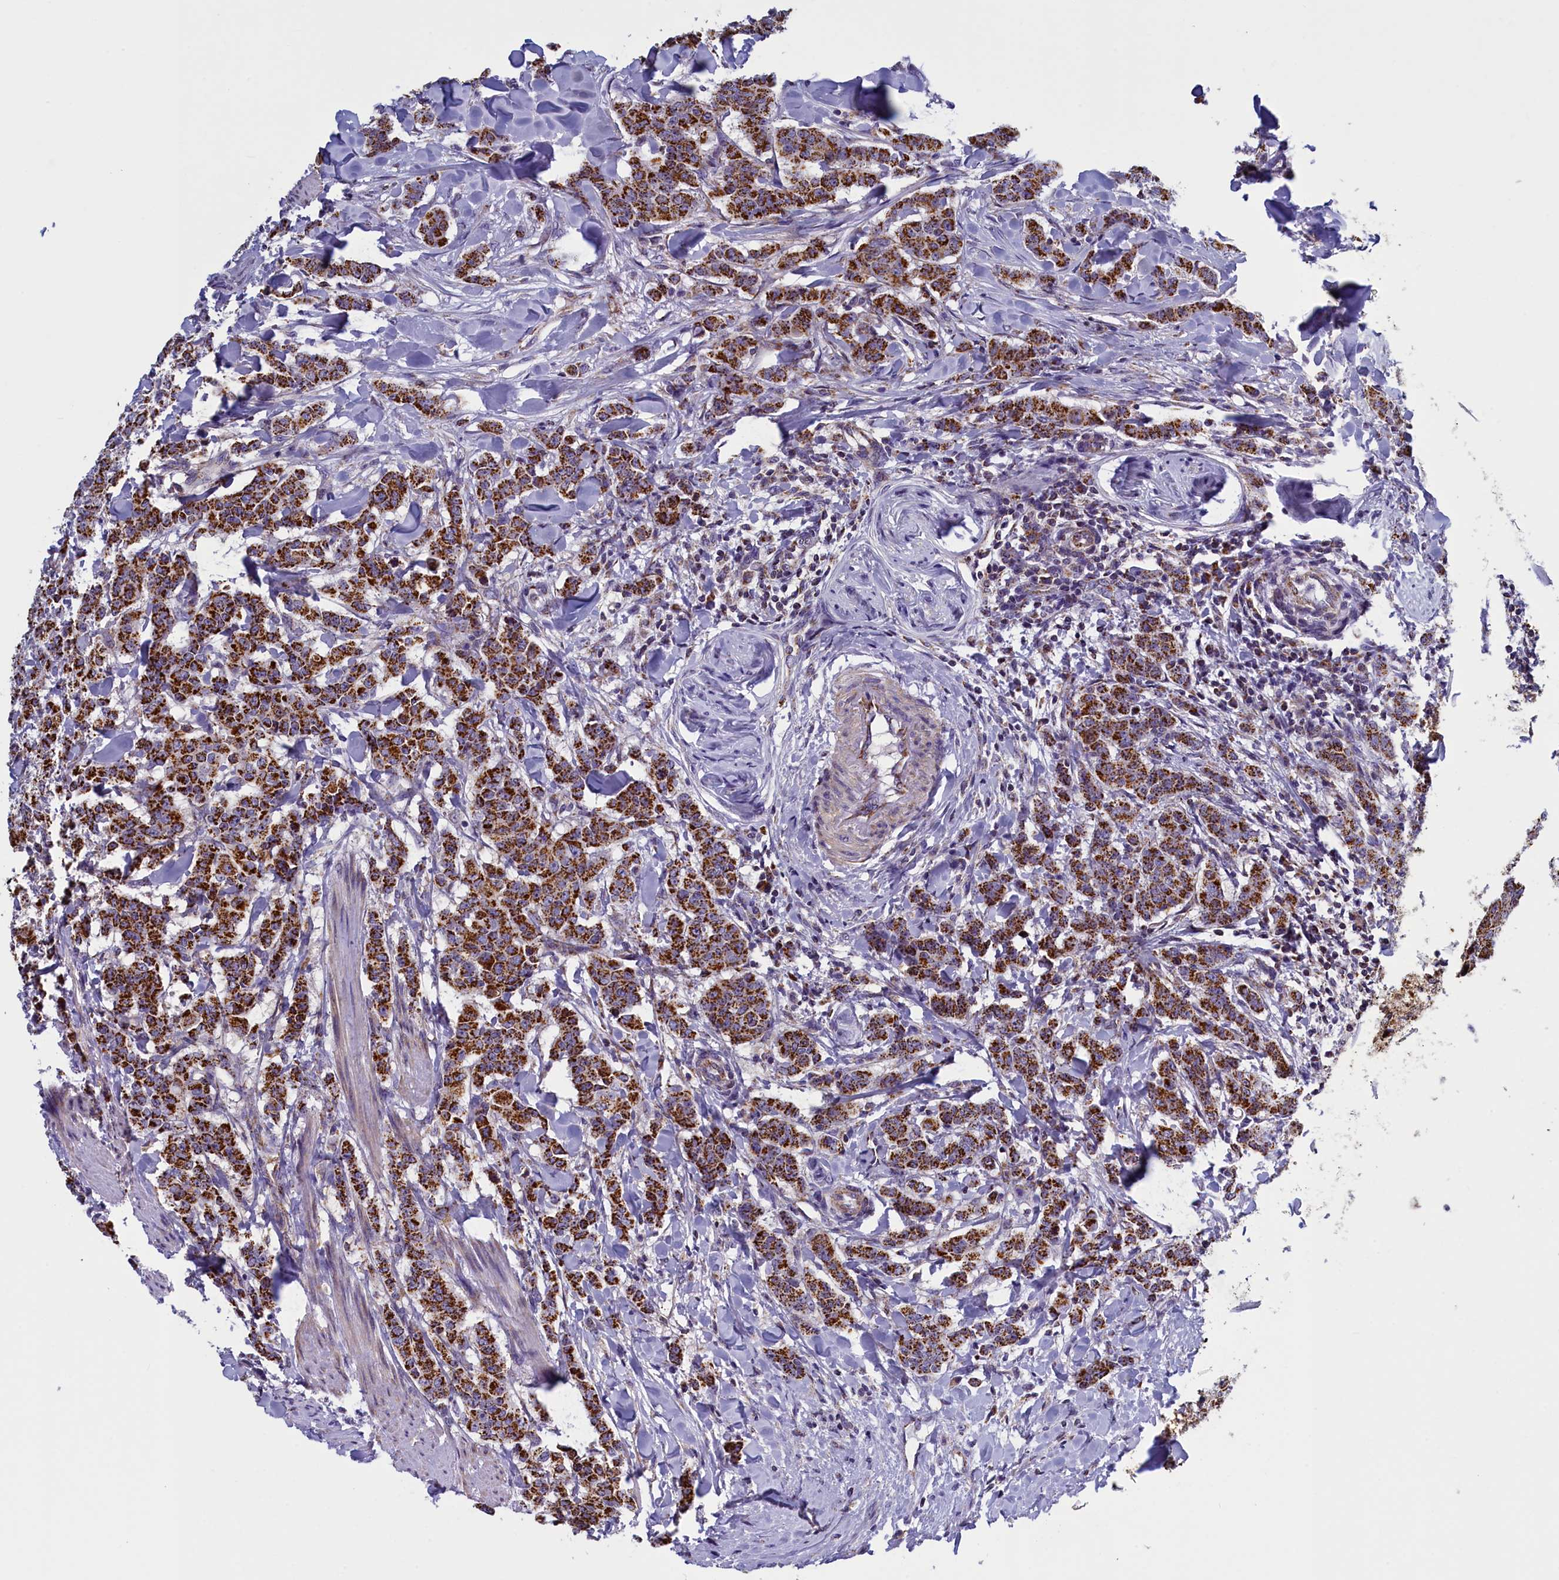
{"staining": {"intensity": "strong", "quantity": ">75%", "location": "cytoplasmic/membranous"}, "tissue": "breast cancer", "cell_type": "Tumor cells", "image_type": "cancer", "snomed": [{"axis": "morphology", "description": "Duct carcinoma"}, {"axis": "topography", "description": "Breast"}], "caption": "Immunohistochemistry (IHC) of human breast cancer demonstrates high levels of strong cytoplasmic/membranous positivity in approximately >75% of tumor cells.", "gene": "IFT122", "patient": {"sex": "female", "age": 40}}